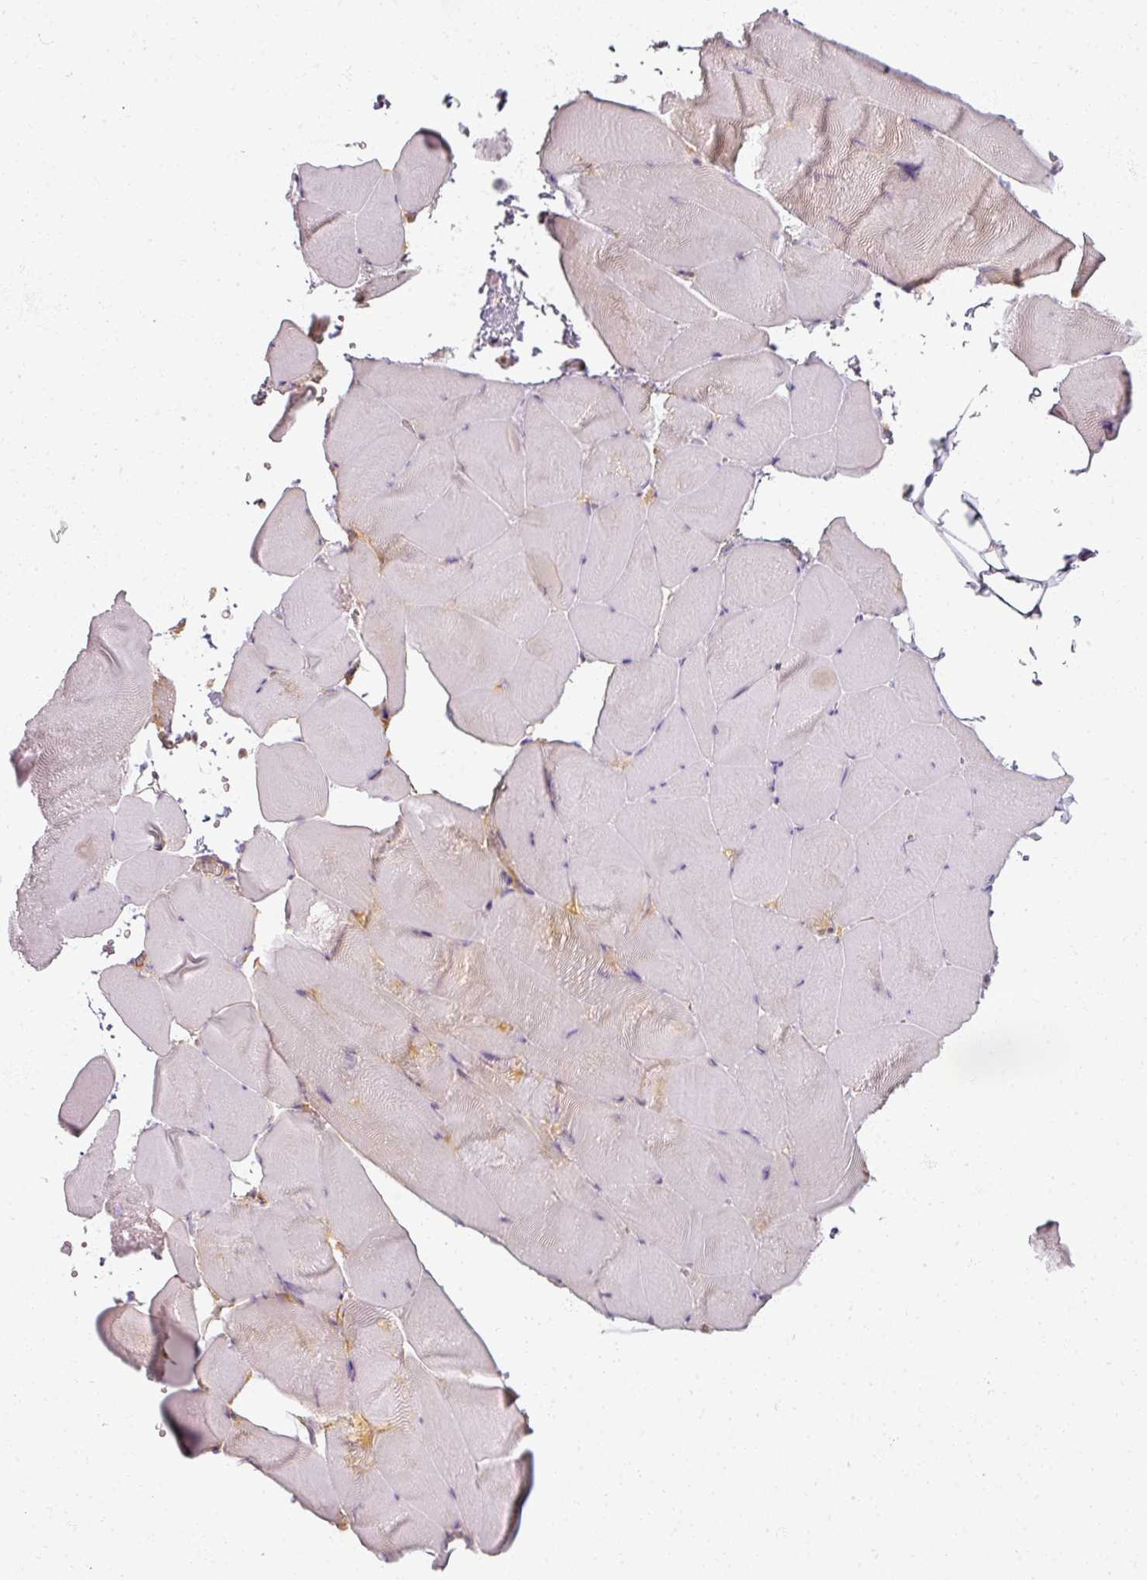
{"staining": {"intensity": "negative", "quantity": "none", "location": "none"}, "tissue": "skeletal muscle", "cell_type": "Myocytes", "image_type": "normal", "snomed": [{"axis": "morphology", "description": "Normal tissue, NOS"}, {"axis": "topography", "description": "Skeletal muscle"}], "caption": "A micrograph of human skeletal muscle is negative for staining in myocytes. (DAB IHC with hematoxylin counter stain).", "gene": "AGPAT4", "patient": {"sex": "female", "age": 64}}